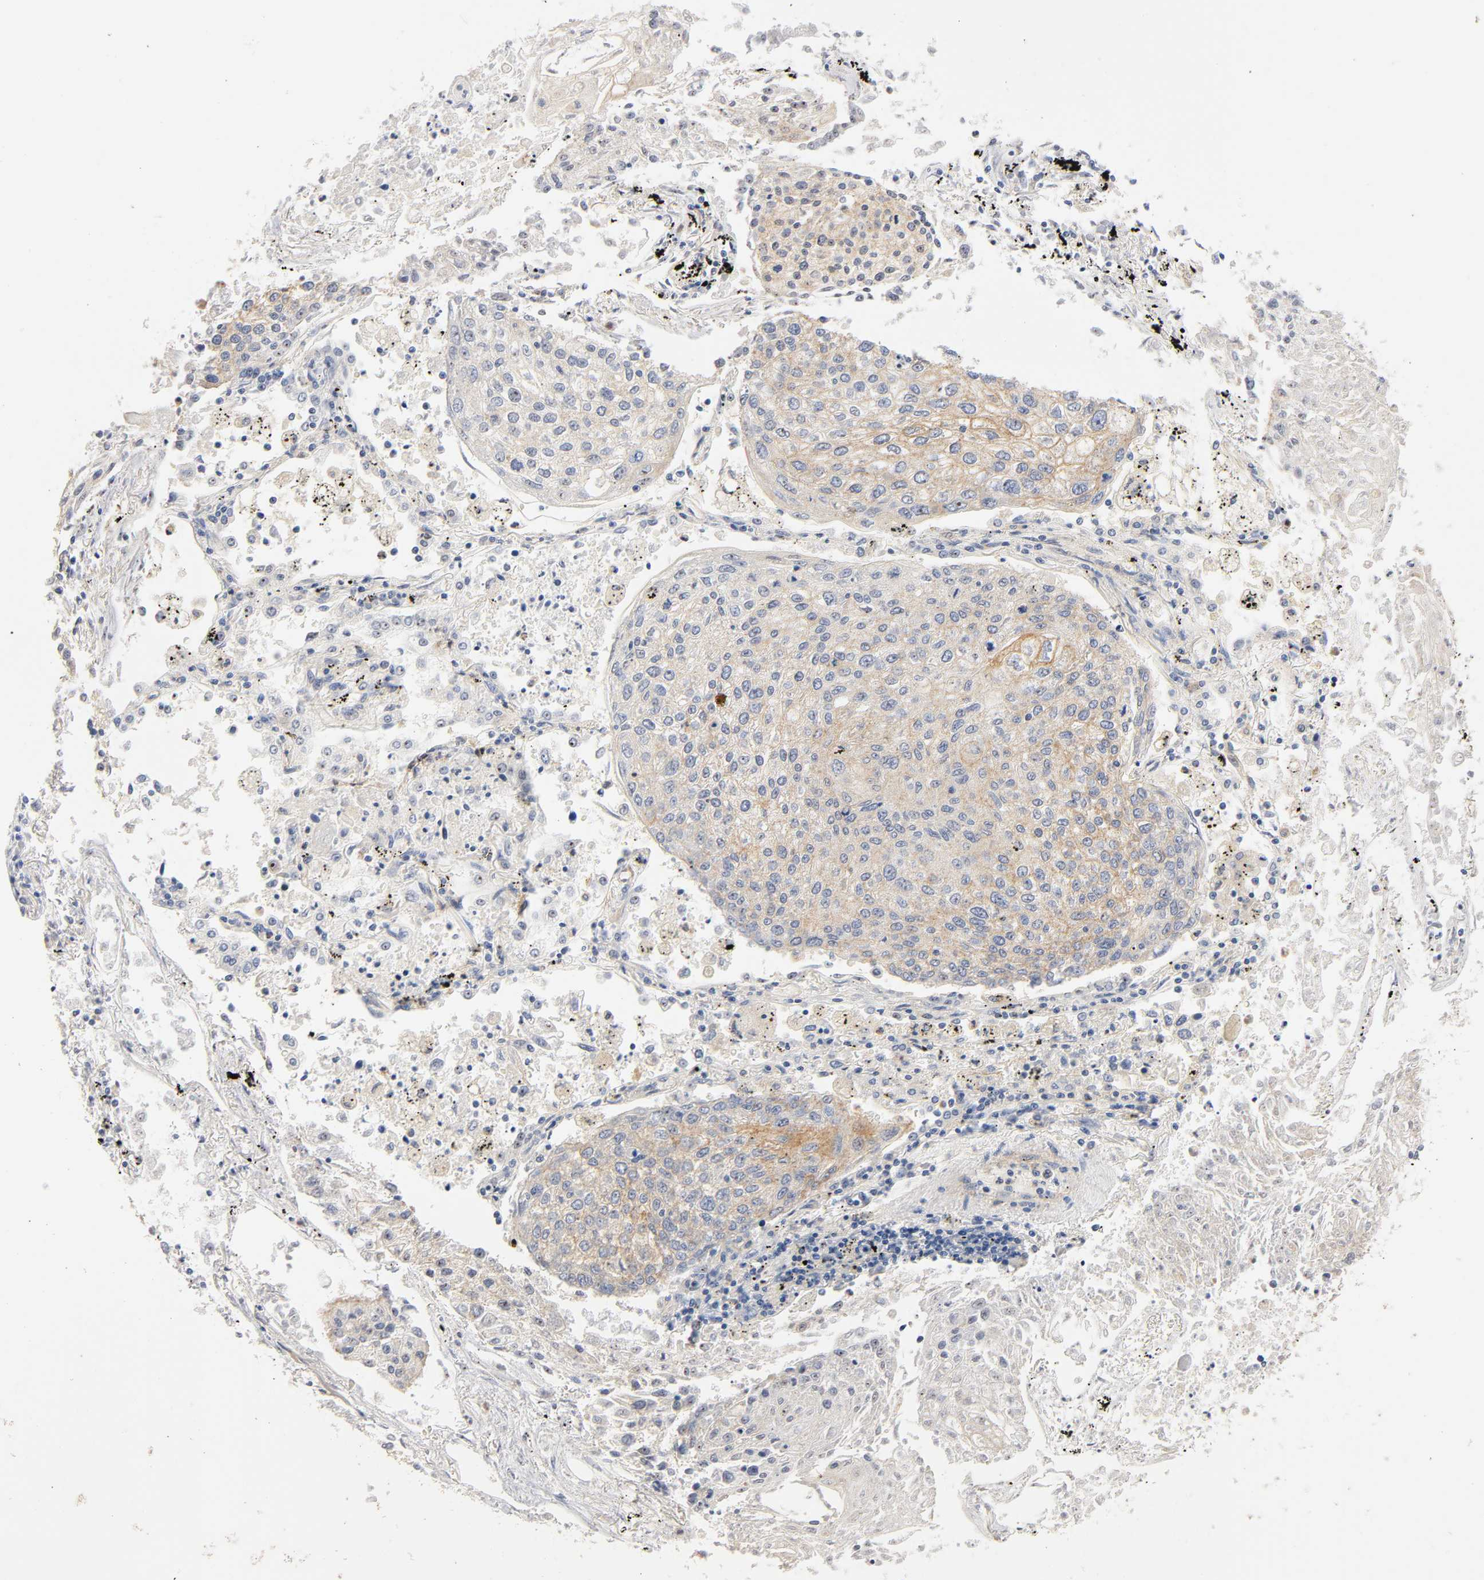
{"staining": {"intensity": "weak", "quantity": ">75%", "location": "cytoplasmic/membranous"}, "tissue": "lung cancer", "cell_type": "Tumor cells", "image_type": "cancer", "snomed": [{"axis": "morphology", "description": "Squamous cell carcinoma, NOS"}, {"axis": "topography", "description": "Lung"}], "caption": "Immunohistochemical staining of human squamous cell carcinoma (lung) demonstrates weak cytoplasmic/membranous protein expression in about >75% of tumor cells. Nuclei are stained in blue.", "gene": "PLD1", "patient": {"sex": "male", "age": 75}}